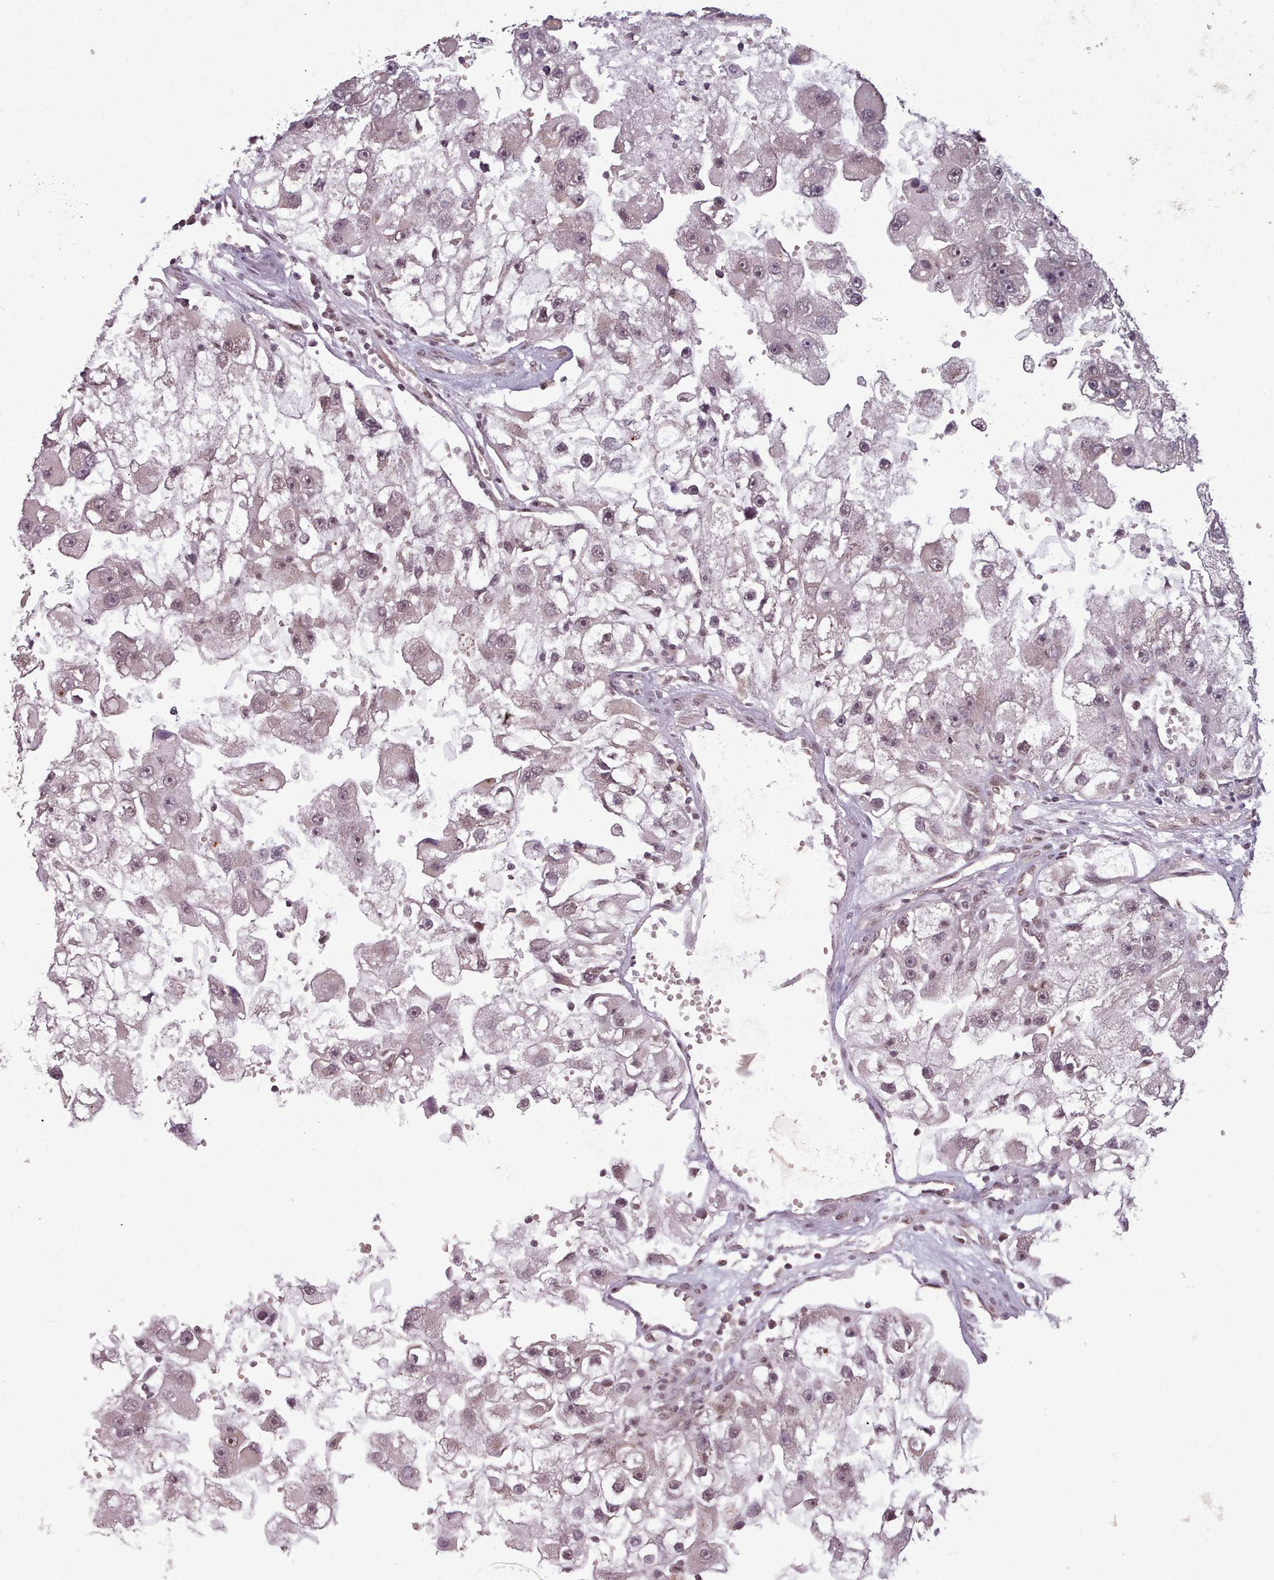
{"staining": {"intensity": "weak", "quantity": ">75%", "location": "nuclear"}, "tissue": "renal cancer", "cell_type": "Tumor cells", "image_type": "cancer", "snomed": [{"axis": "morphology", "description": "Adenocarcinoma, NOS"}, {"axis": "topography", "description": "Kidney"}], "caption": "This is a photomicrograph of immunohistochemistry staining of adenocarcinoma (renal), which shows weak expression in the nuclear of tumor cells.", "gene": "DHX8", "patient": {"sex": "male", "age": 63}}